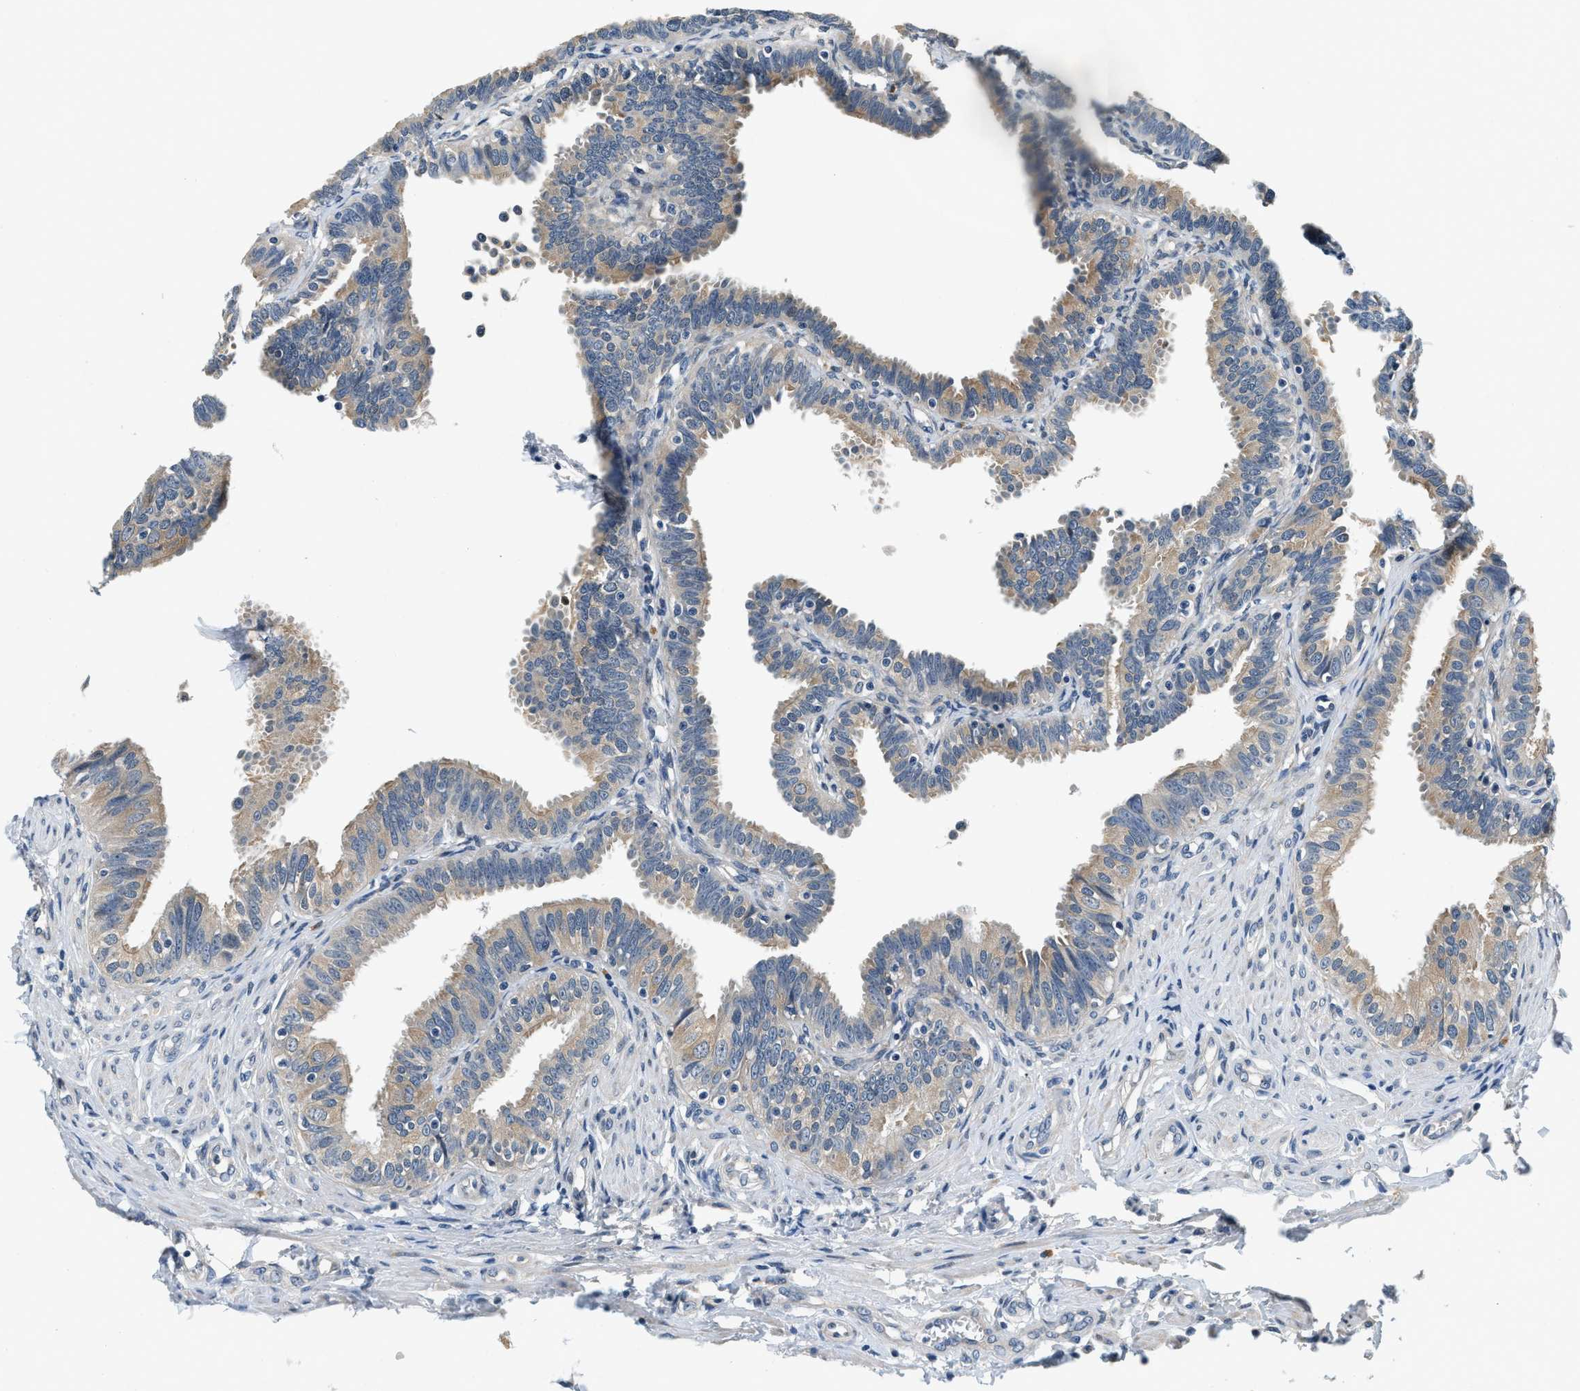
{"staining": {"intensity": "weak", "quantity": "25%-75%", "location": "cytoplasmic/membranous"}, "tissue": "fallopian tube", "cell_type": "Glandular cells", "image_type": "normal", "snomed": [{"axis": "morphology", "description": "Normal tissue, NOS"}, {"axis": "topography", "description": "Fallopian tube"}, {"axis": "topography", "description": "Placenta"}], "caption": "Protein staining displays weak cytoplasmic/membranous expression in approximately 25%-75% of glandular cells in benign fallopian tube.", "gene": "YAE1", "patient": {"sex": "female", "age": 34}}